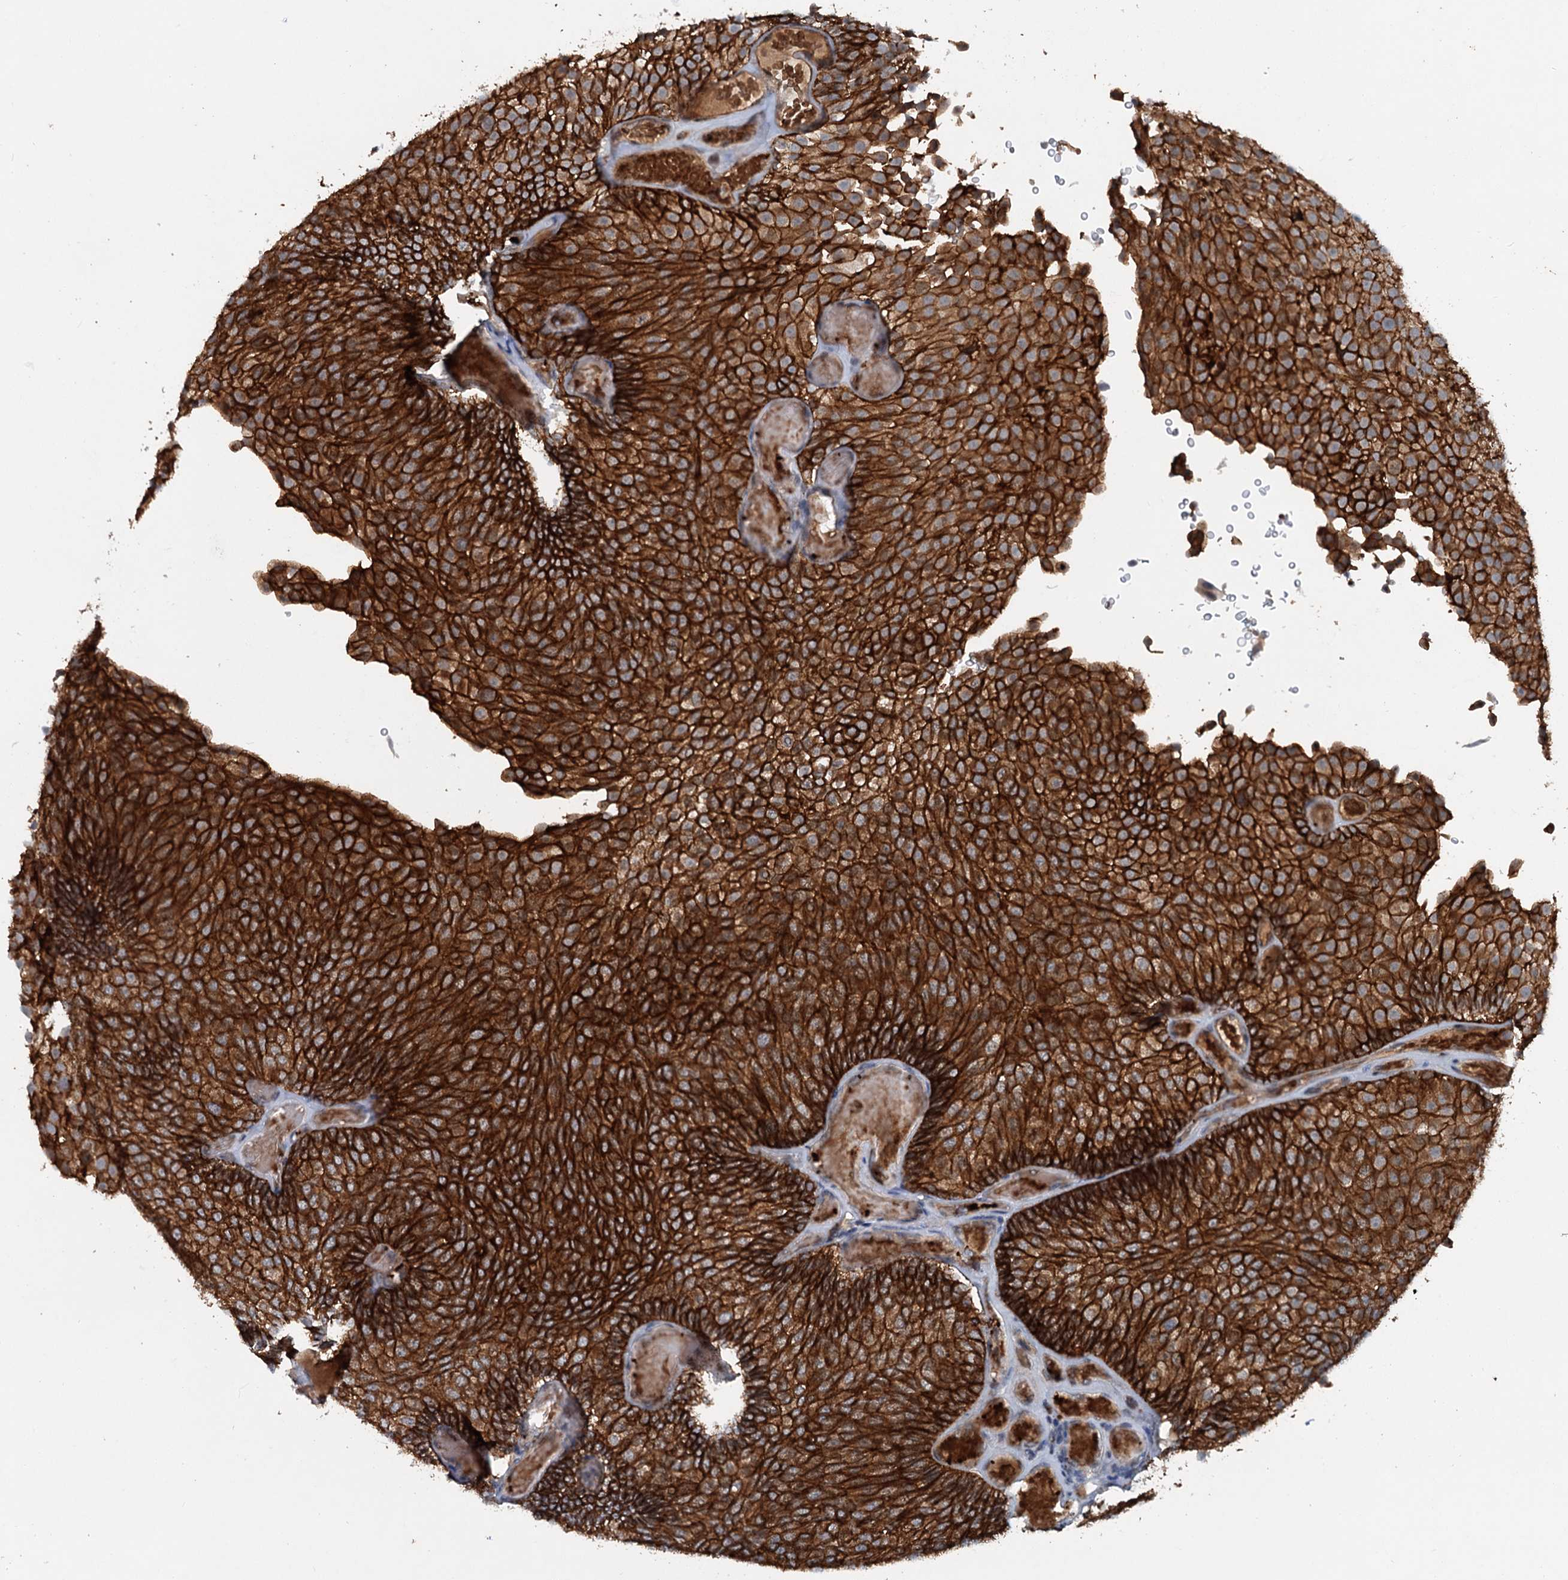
{"staining": {"intensity": "strong", "quantity": ">75%", "location": "cytoplasmic/membranous"}, "tissue": "urothelial cancer", "cell_type": "Tumor cells", "image_type": "cancer", "snomed": [{"axis": "morphology", "description": "Urothelial carcinoma, Low grade"}, {"axis": "topography", "description": "Urinary bladder"}], "caption": "Urothelial carcinoma (low-grade) tissue shows strong cytoplasmic/membranous positivity in about >75% of tumor cells, visualized by immunohistochemistry.", "gene": "N4BP2L2", "patient": {"sex": "male", "age": 78}}